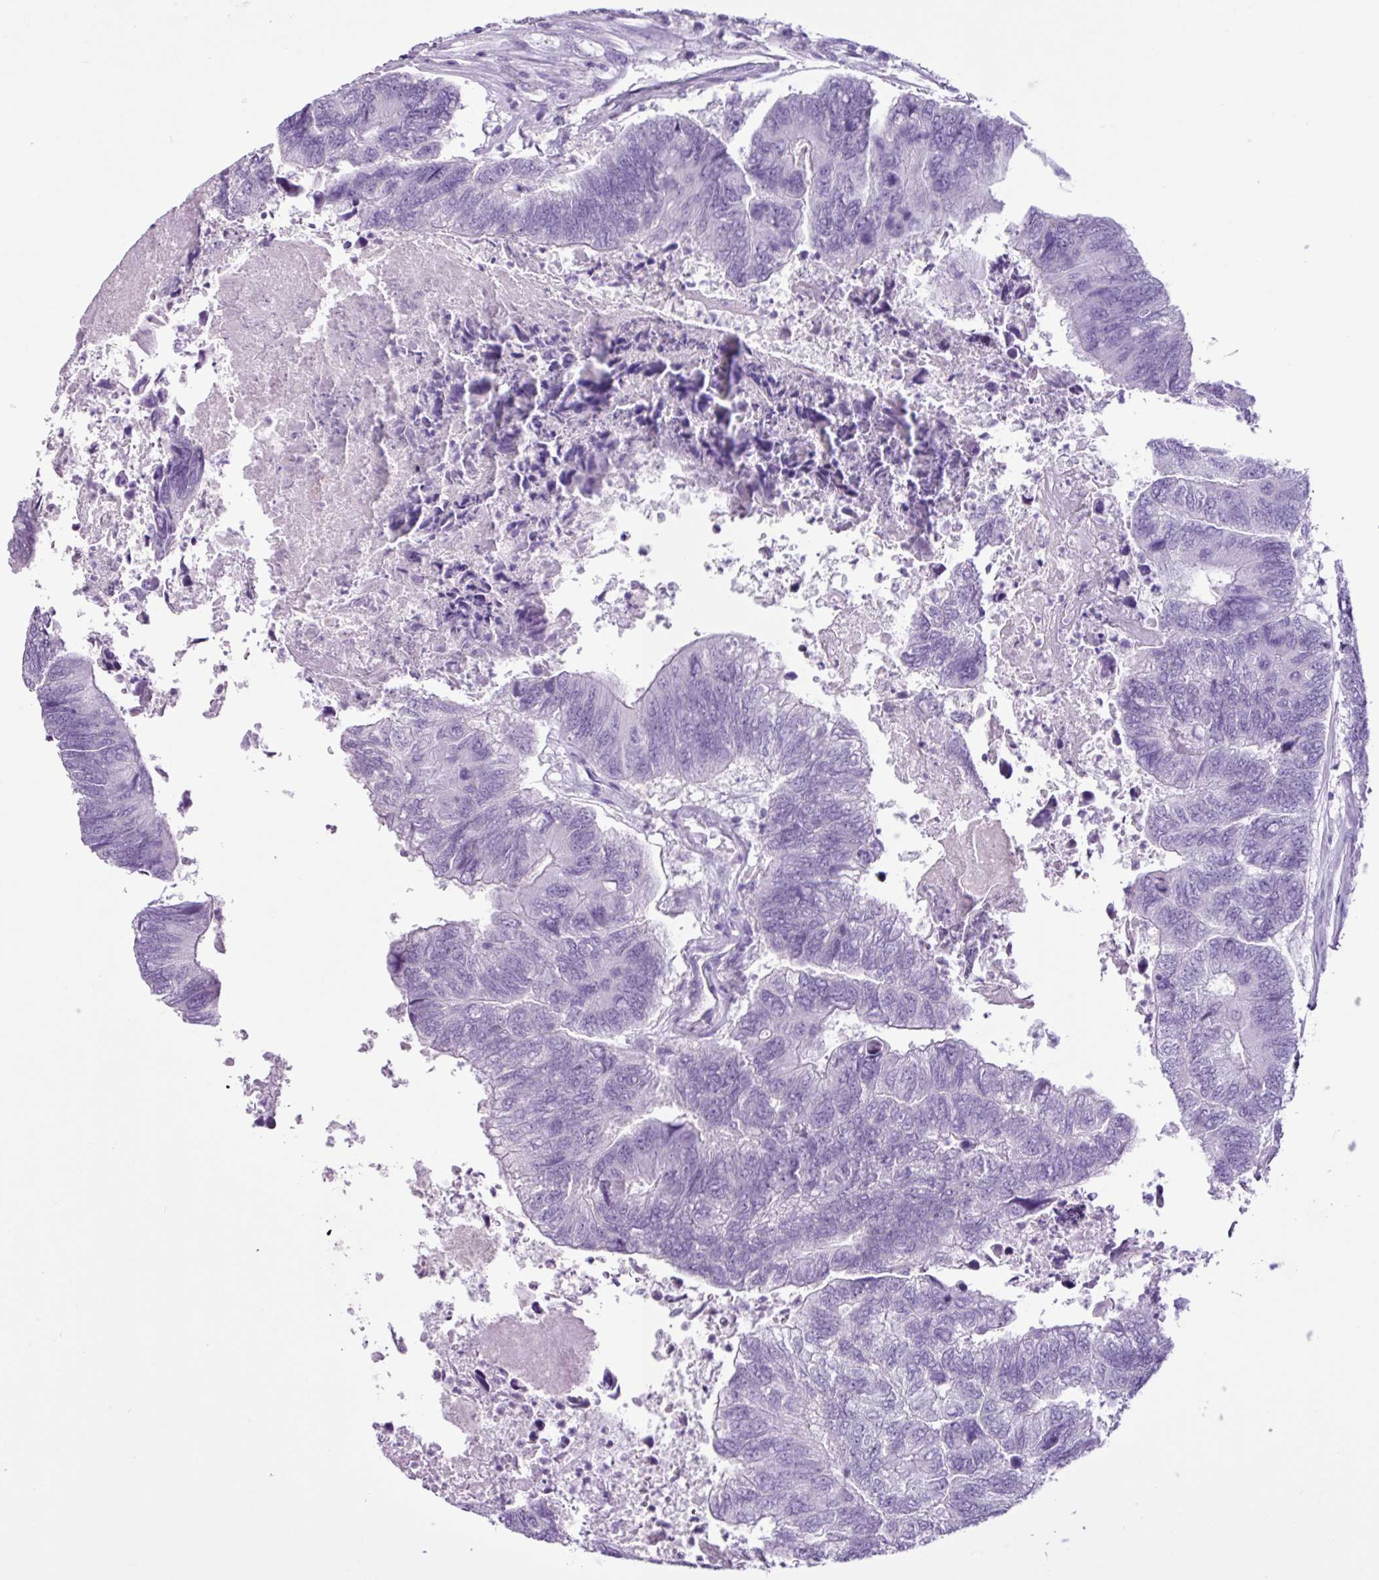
{"staining": {"intensity": "negative", "quantity": "none", "location": "none"}, "tissue": "colorectal cancer", "cell_type": "Tumor cells", "image_type": "cancer", "snomed": [{"axis": "morphology", "description": "Adenocarcinoma, NOS"}, {"axis": "topography", "description": "Colon"}], "caption": "An image of human adenocarcinoma (colorectal) is negative for staining in tumor cells.", "gene": "PGR", "patient": {"sex": "female", "age": 67}}